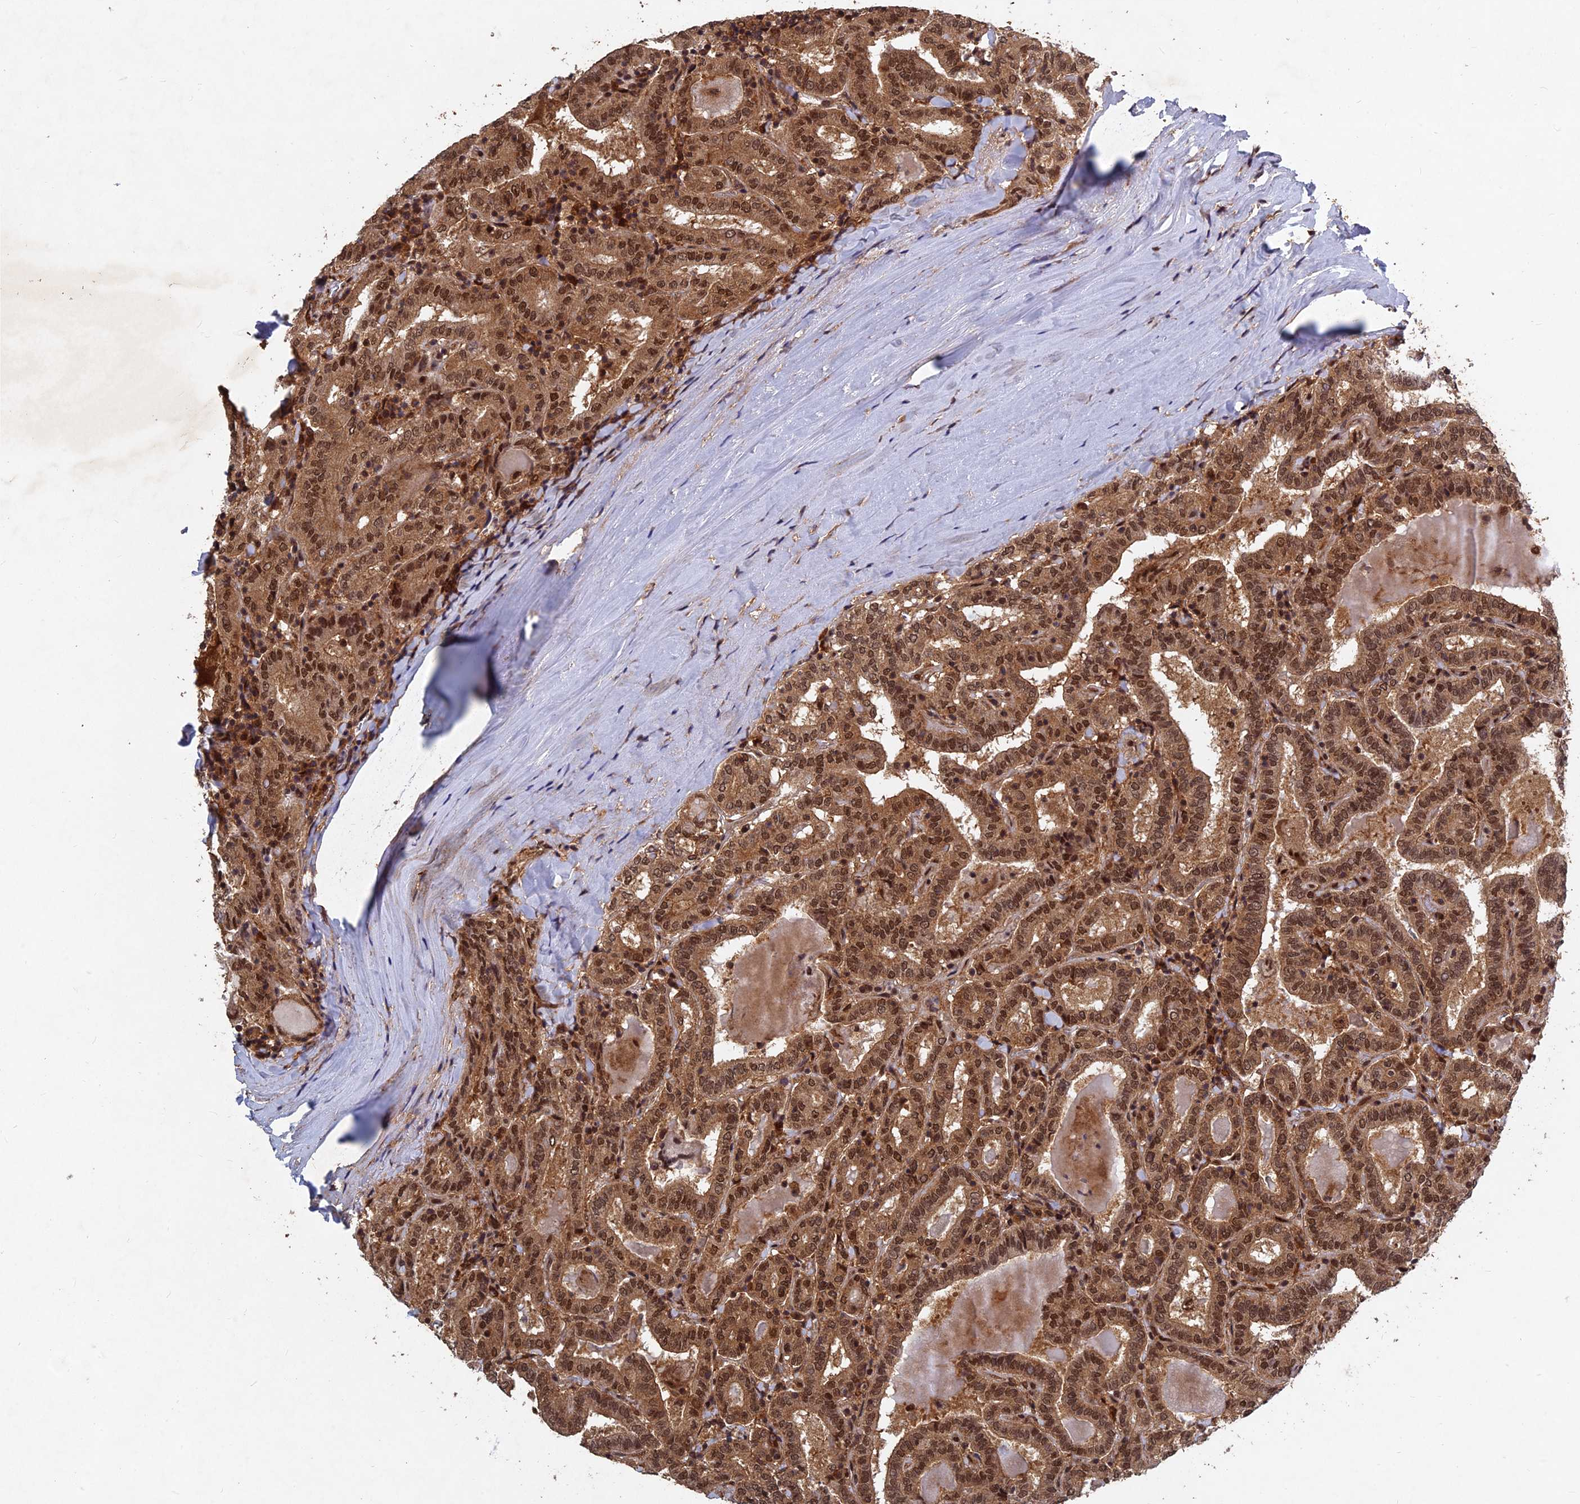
{"staining": {"intensity": "moderate", "quantity": ">75%", "location": "cytoplasmic/membranous,nuclear"}, "tissue": "thyroid cancer", "cell_type": "Tumor cells", "image_type": "cancer", "snomed": [{"axis": "morphology", "description": "Papillary adenocarcinoma, NOS"}, {"axis": "topography", "description": "Thyroid gland"}], "caption": "DAB immunohistochemical staining of thyroid cancer displays moderate cytoplasmic/membranous and nuclear protein positivity in approximately >75% of tumor cells.", "gene": "FAM53C", "patient": {"sex": "female", "age": 72}}